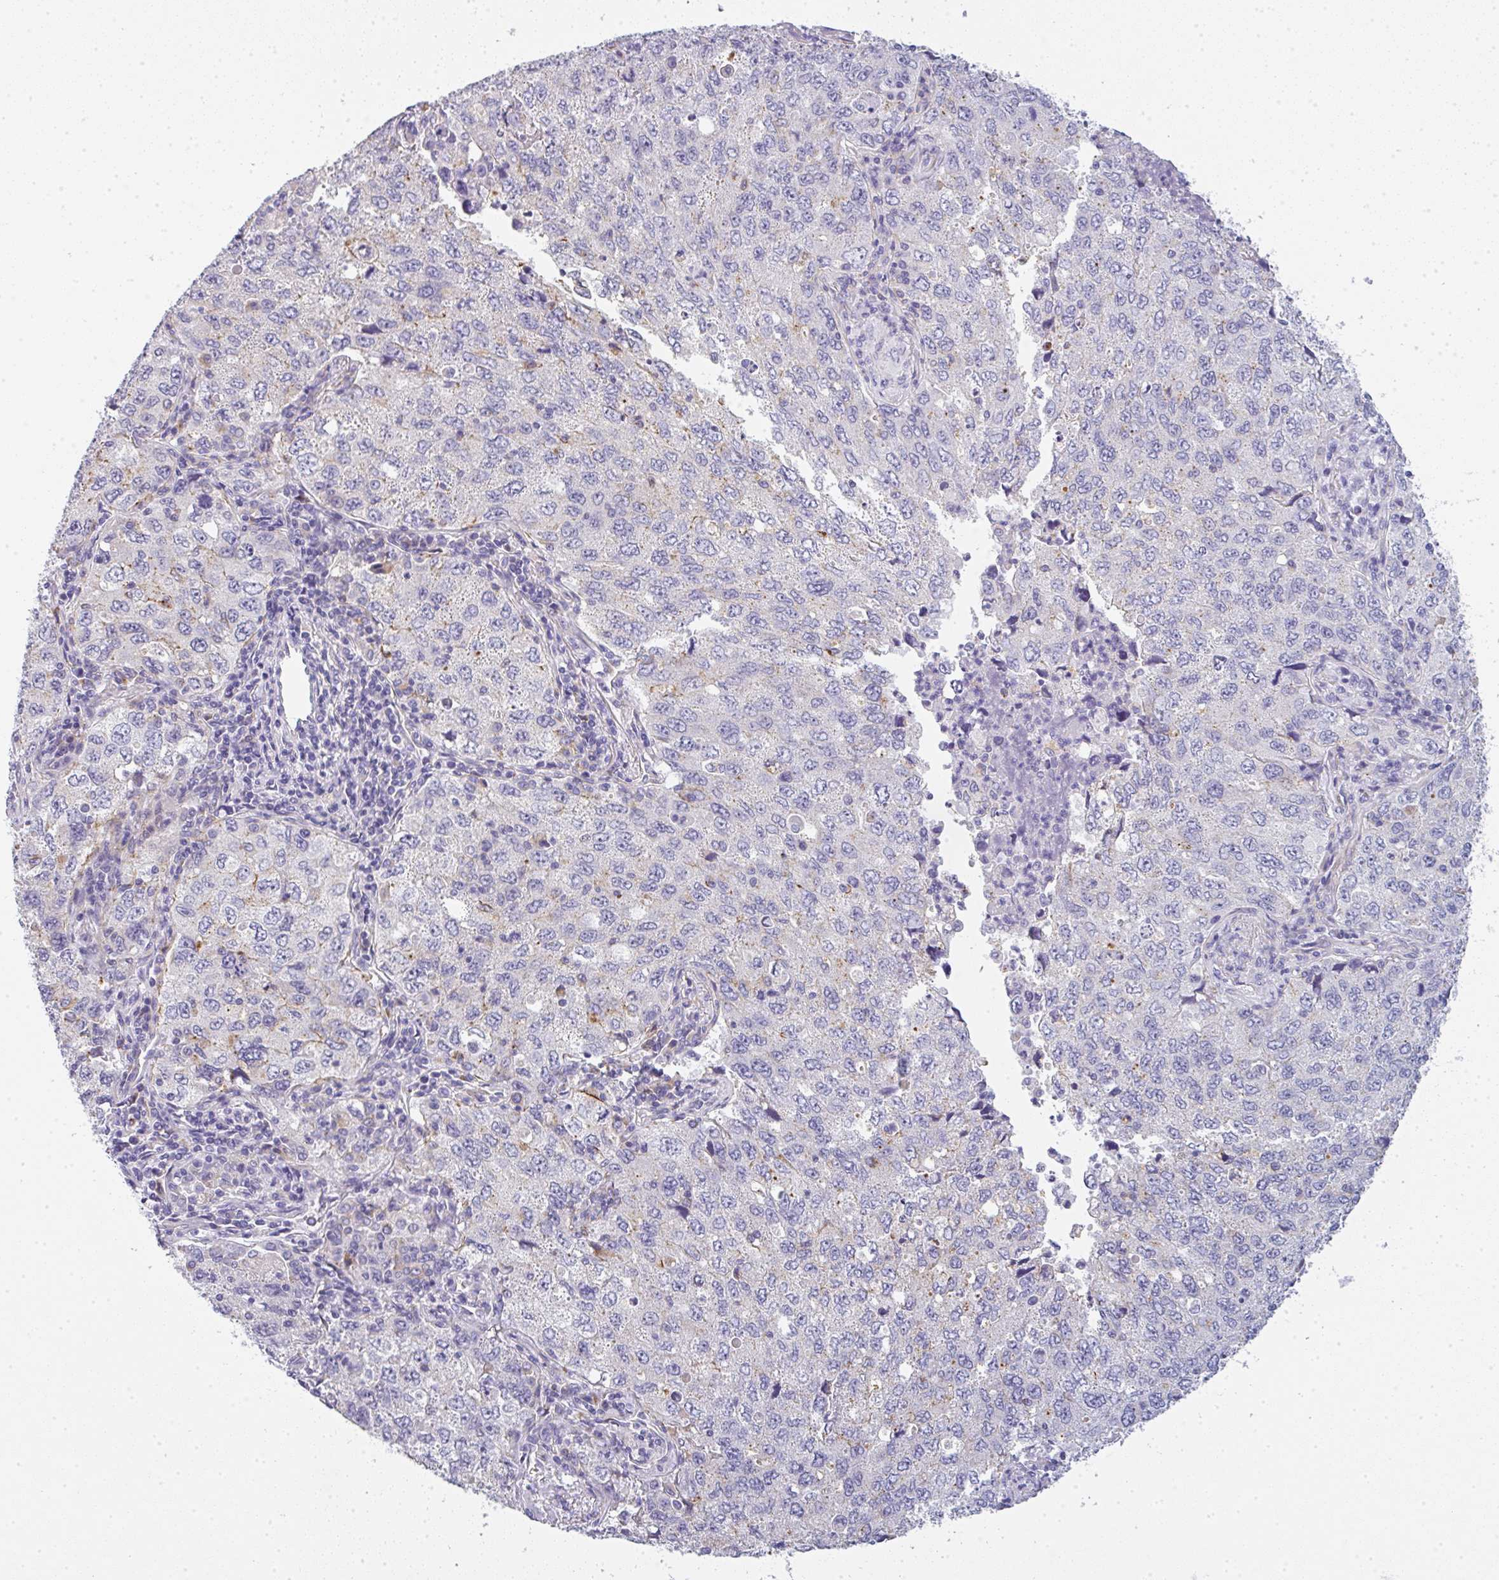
{"staining": {"intensity": "negative", "quantity": "none", "location": "none"}, "tissue": "lung cancer", "cell_type": "Tumor cells", "image_type": "cancer", "snomed": [{"axis": "morphology", "description": "Adenocarcinoma, NOS"}, {"axis": "topography", "description": "Lung"}], "caption": "High power microscopy micrograph of an immunohistochemistry (IHC) micrograph of adenocarcinoma (lung), revealing no significant positivity in tumor cells. (DAB (3,3'-diaminobenzidine) IHC, high magnification).", "gene": "LPAR4", "patient": {"sex": "female", "age": 57}}